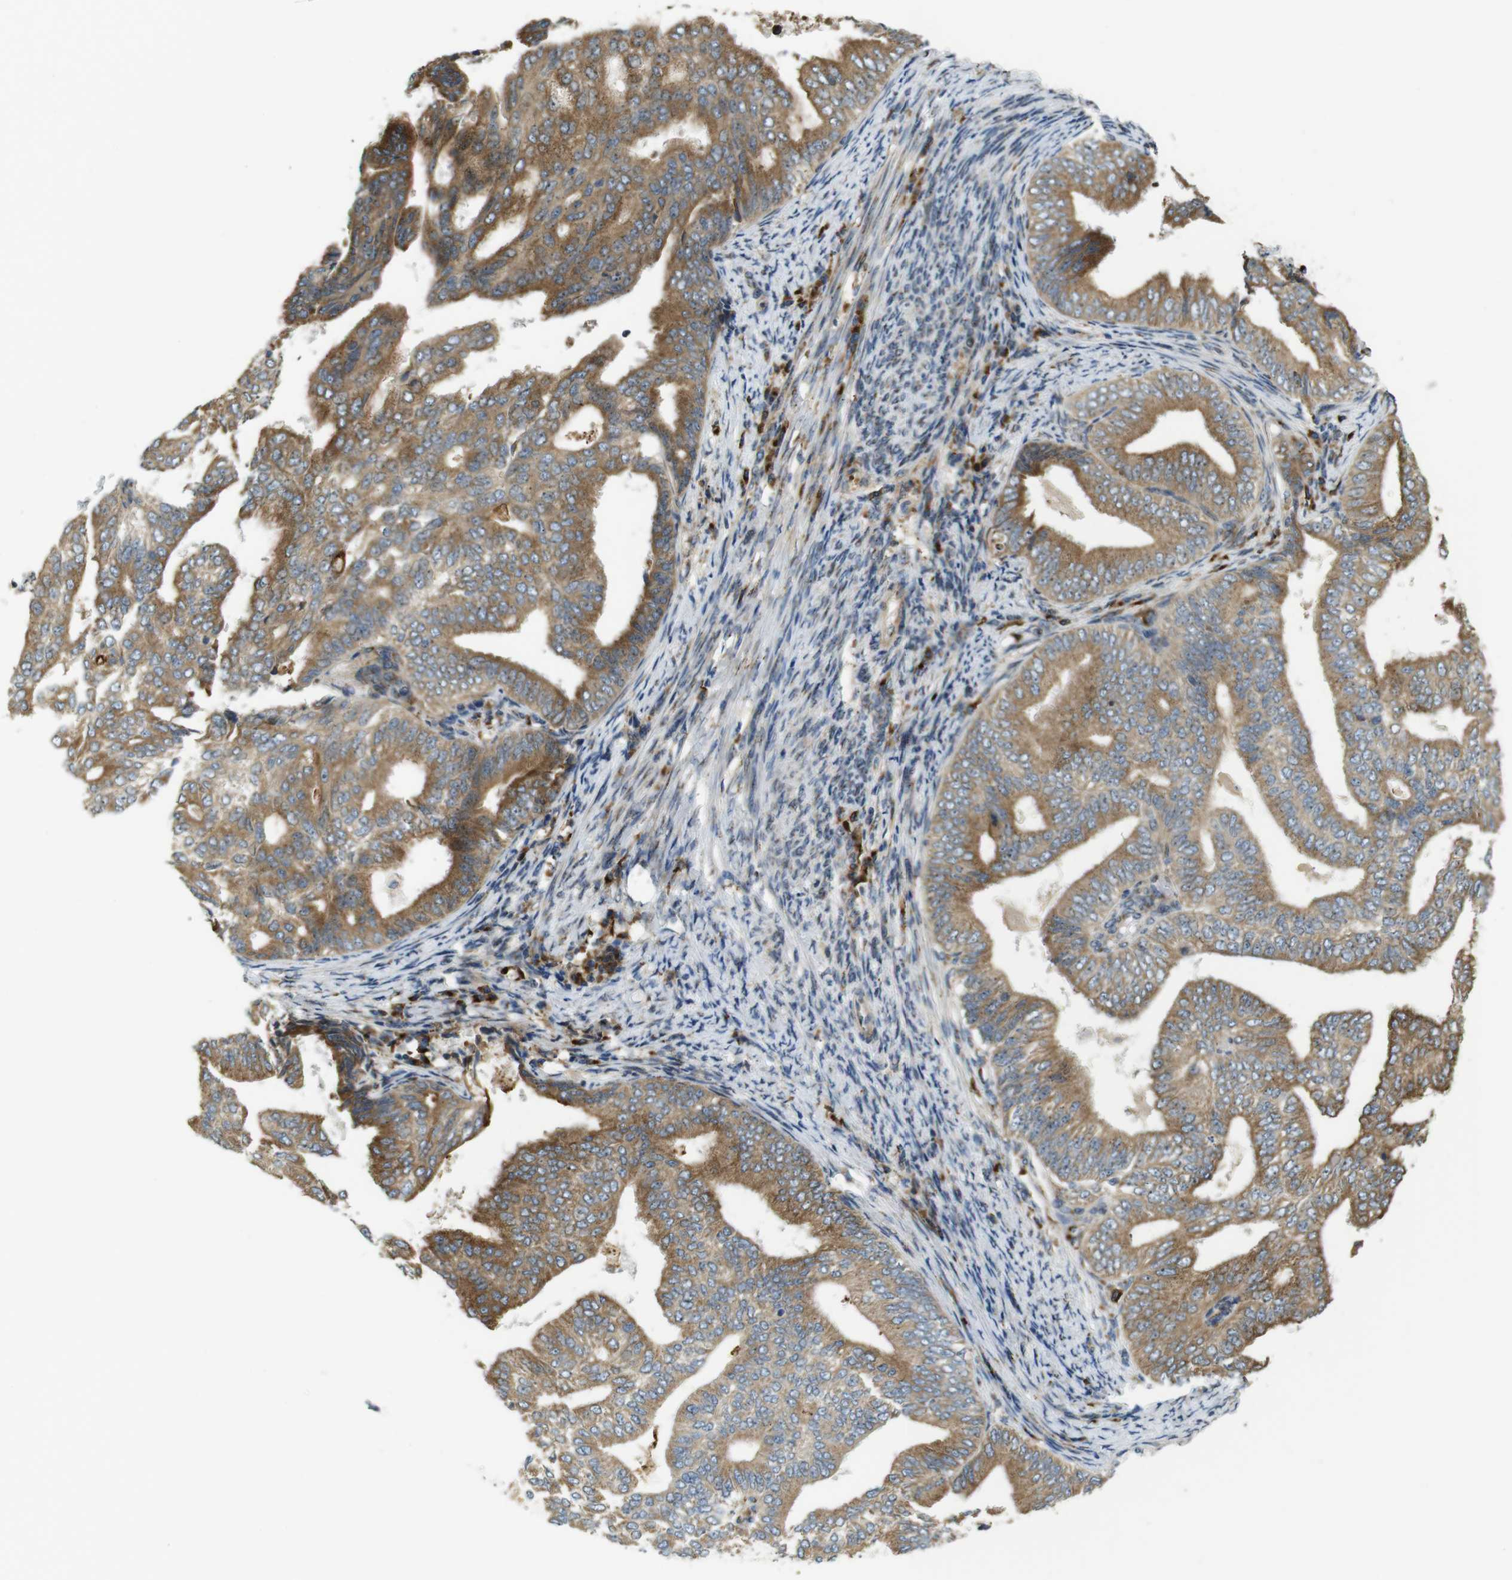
{"staining": {"intensity": "moderate", "quantity": ">75%", "location": "cytoplasmic/membranous"}, "tissue": "endometrial cancer", "cell_type": "Tumor cells", "image_type": "cancer", "snomed": [{"axis": "morphology", "description": "Adenocarcinoma, NOS"}, {"axis": "topography", "description": "Endometrium"}], "caption": "The histopathology image reveals immunohistochemical staining of endometrial cancer. There is moderate cytoplasmic/membranous positivity is identified in about >75% of tumor cells. (brown staining indicates protein expression, while blue staining denotes nuclei).", "gene": "TMEM143", "patient": {"sex": "female", "age": 58}}